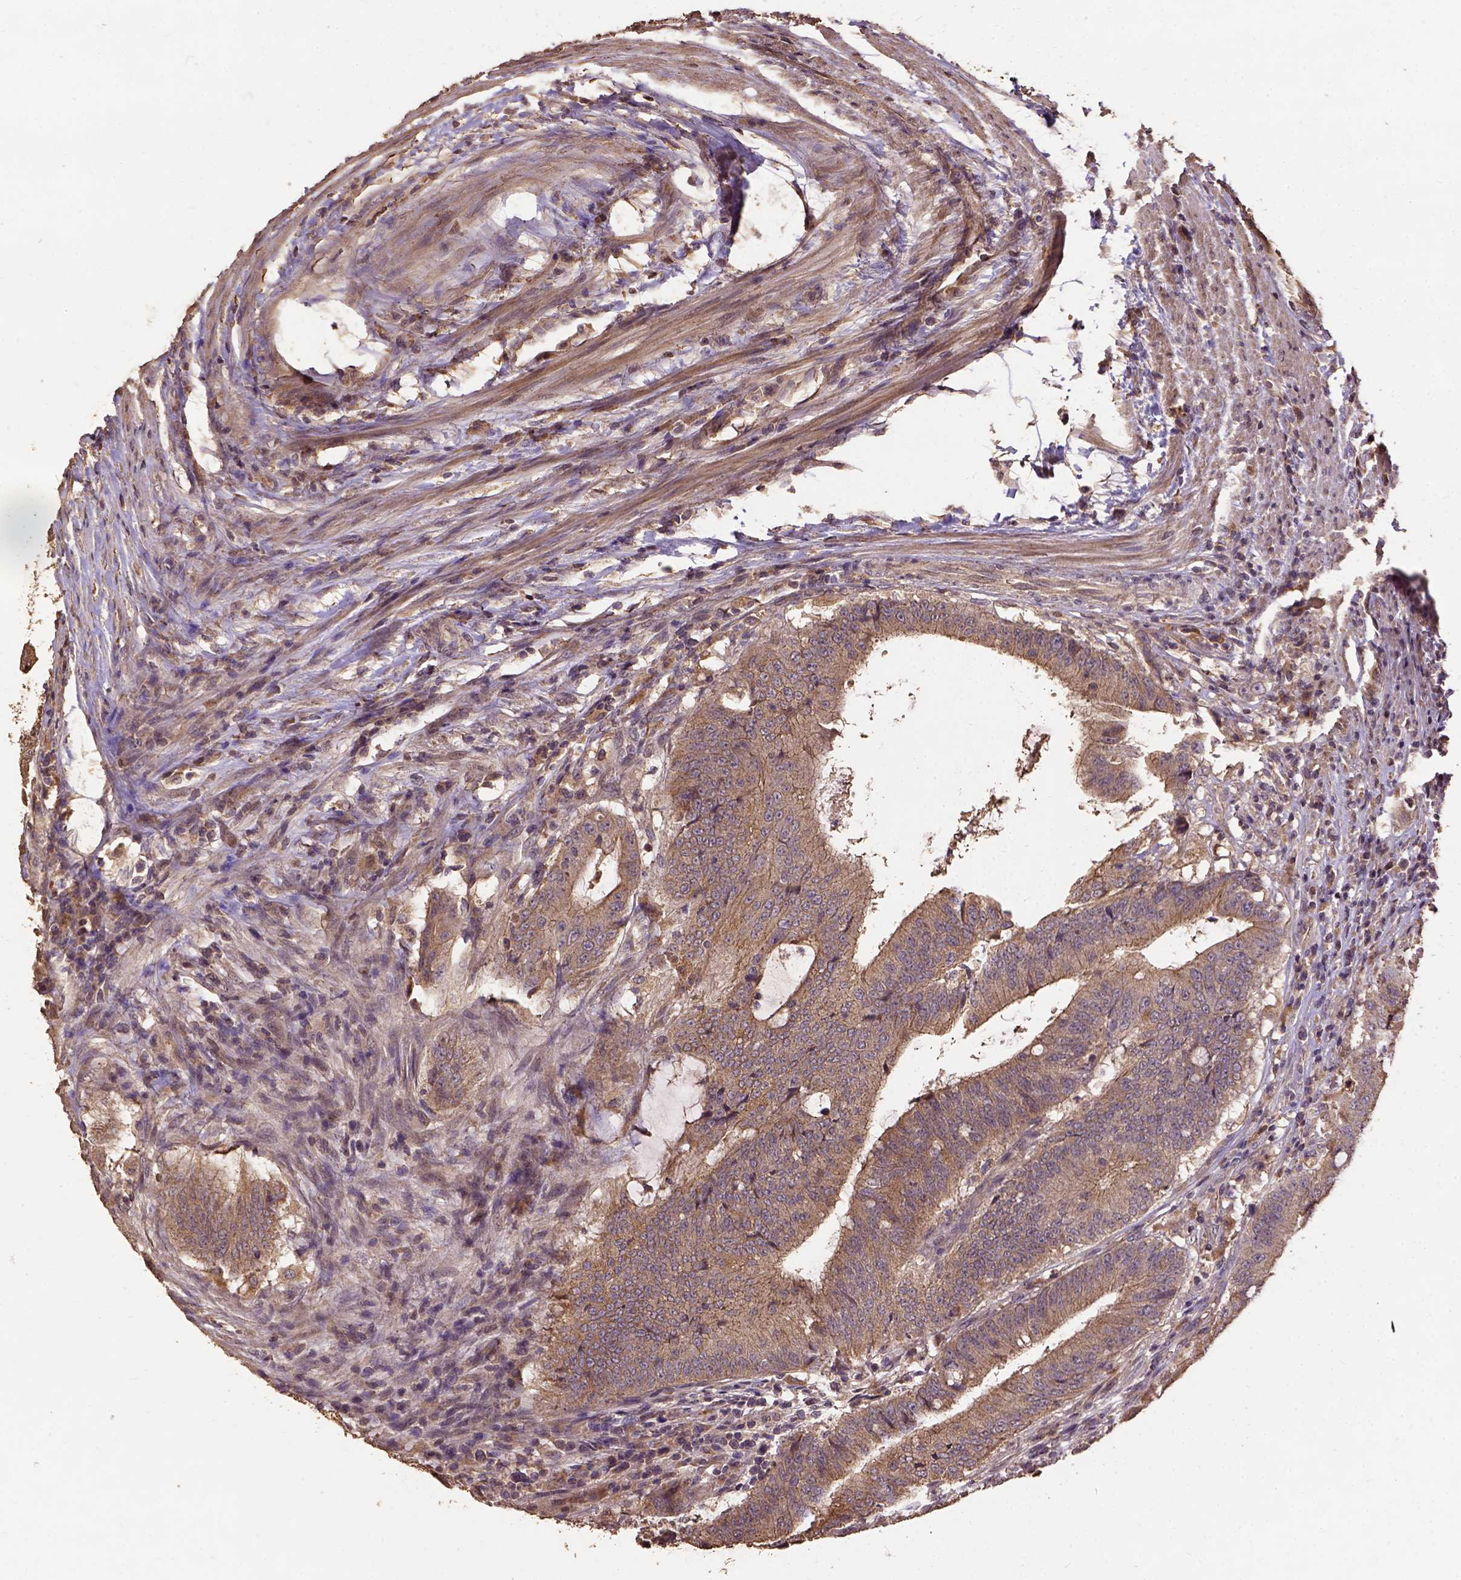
{"staining": {"intensity": "moderate", "quantity": "25%-75%", "location": "cytoplasmic/membranous"}, "tissue": "colorectal cancer", "cell_type": "Tumor cells", "image_type": "cancer", "snomed": [{"axis": "morphology", "description": "Adenocarcinoma, NOS"}, {"axis": "topography", "description": "Colon"}], "caption": "IHC of human colorectal cancer exhibits medium levels of moderate cytoplasmic/membranous expression in about 25%-75% of tumor cells. (DAB IHC with brightfield microscopy, high magnification).", "gene": "ATP1B3", "patient": {"sex": "female", "age": 43}}